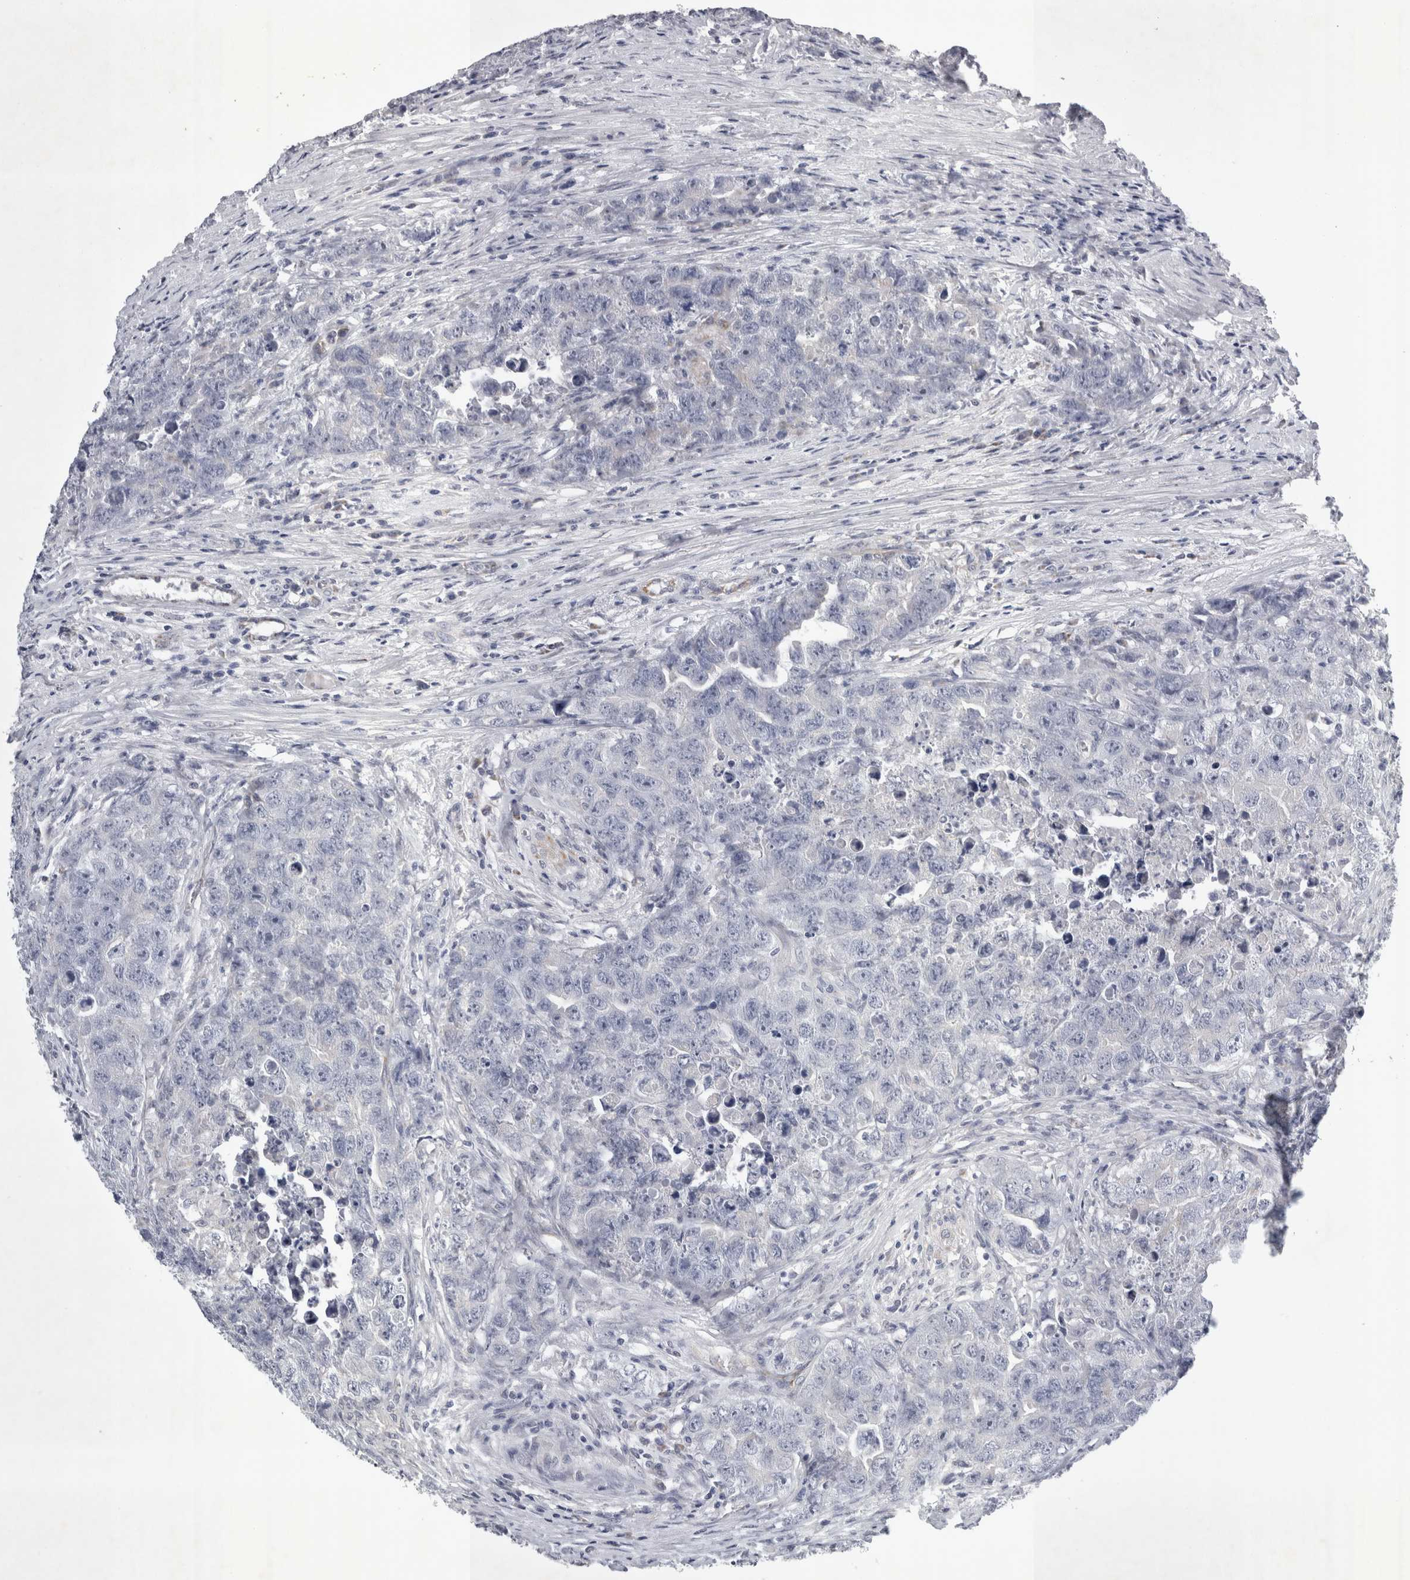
{"staining": {"intensity": "negative", "quantity": "none", "location": "none"}, "tissue": "testis cancer", "cell_type": "Tumor cells", "image_type": "cancer", "snomed": [{"axis": "morphology", "description": "Seminoma, NOS"}, {"axis": "morphology", "description": "Carcinoma, Embryonal, NOS"}, {"axis": "topography", "description": "Testis"}], "caption": "The micrograph demonstrates no significant positivity in tumor cells of embryonal carcinoma (testis). (DAB (3,3'-diaminobenzidine) IHC with hematoxylin counter stain).", "gene": "FXYD7", "patient": {"sex": "male", "age": 43}}